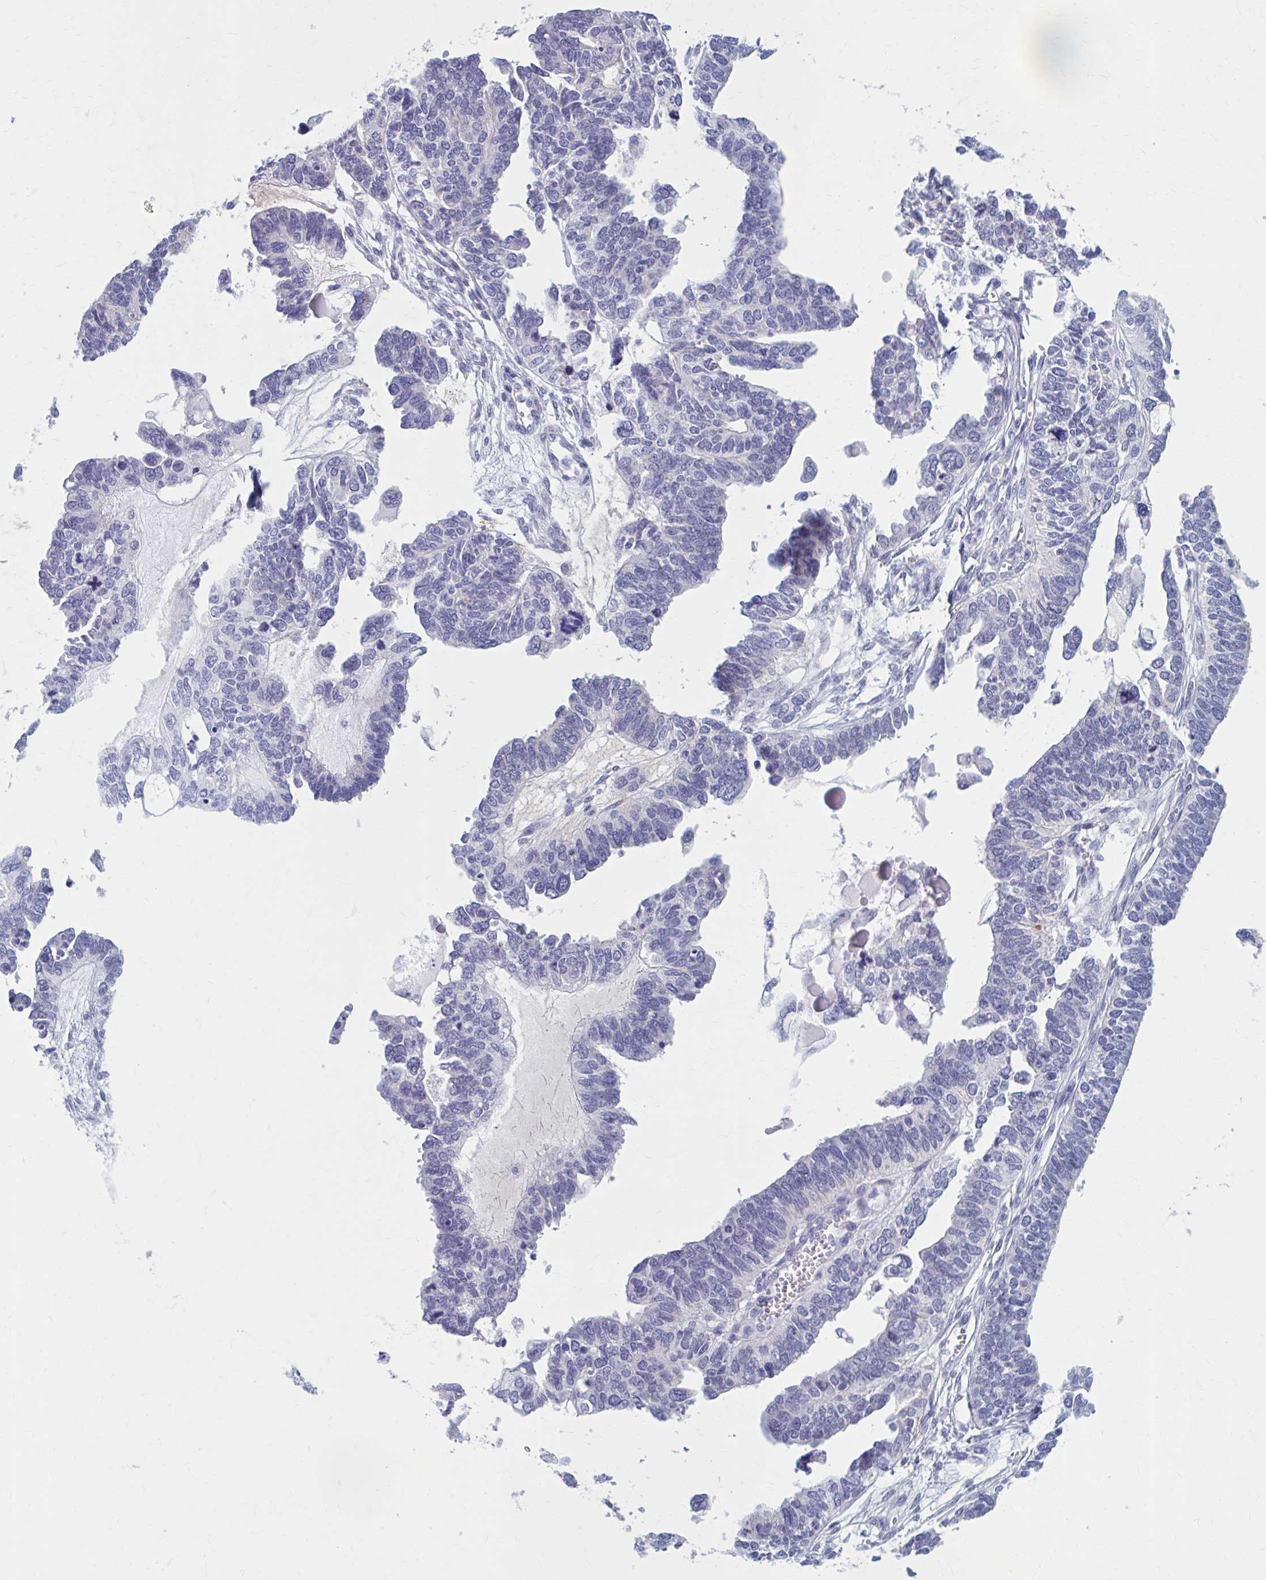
{"staining": {"intensity": "negative", "quantity": "none", "location": "none"}, "tissue": "ovarian cancer", "cell_type": "Tumor cells", "image_type": "cancer", "snomed": [{"axis": "morphology", "description": "Cystadenocarcinoma, serous, NOS"}, {"axis": "topography", "description": "Ovary"}], "caption": "DAB immunohistochemical staining of human ovarian serous cystadenocarcinoma reveals no significant positivity in tumor cells. (Brightfield microscopy of DAB IHC at high magnification).", "gene": "CCDC105", "patient": {"sex": "female", "age": 51}}